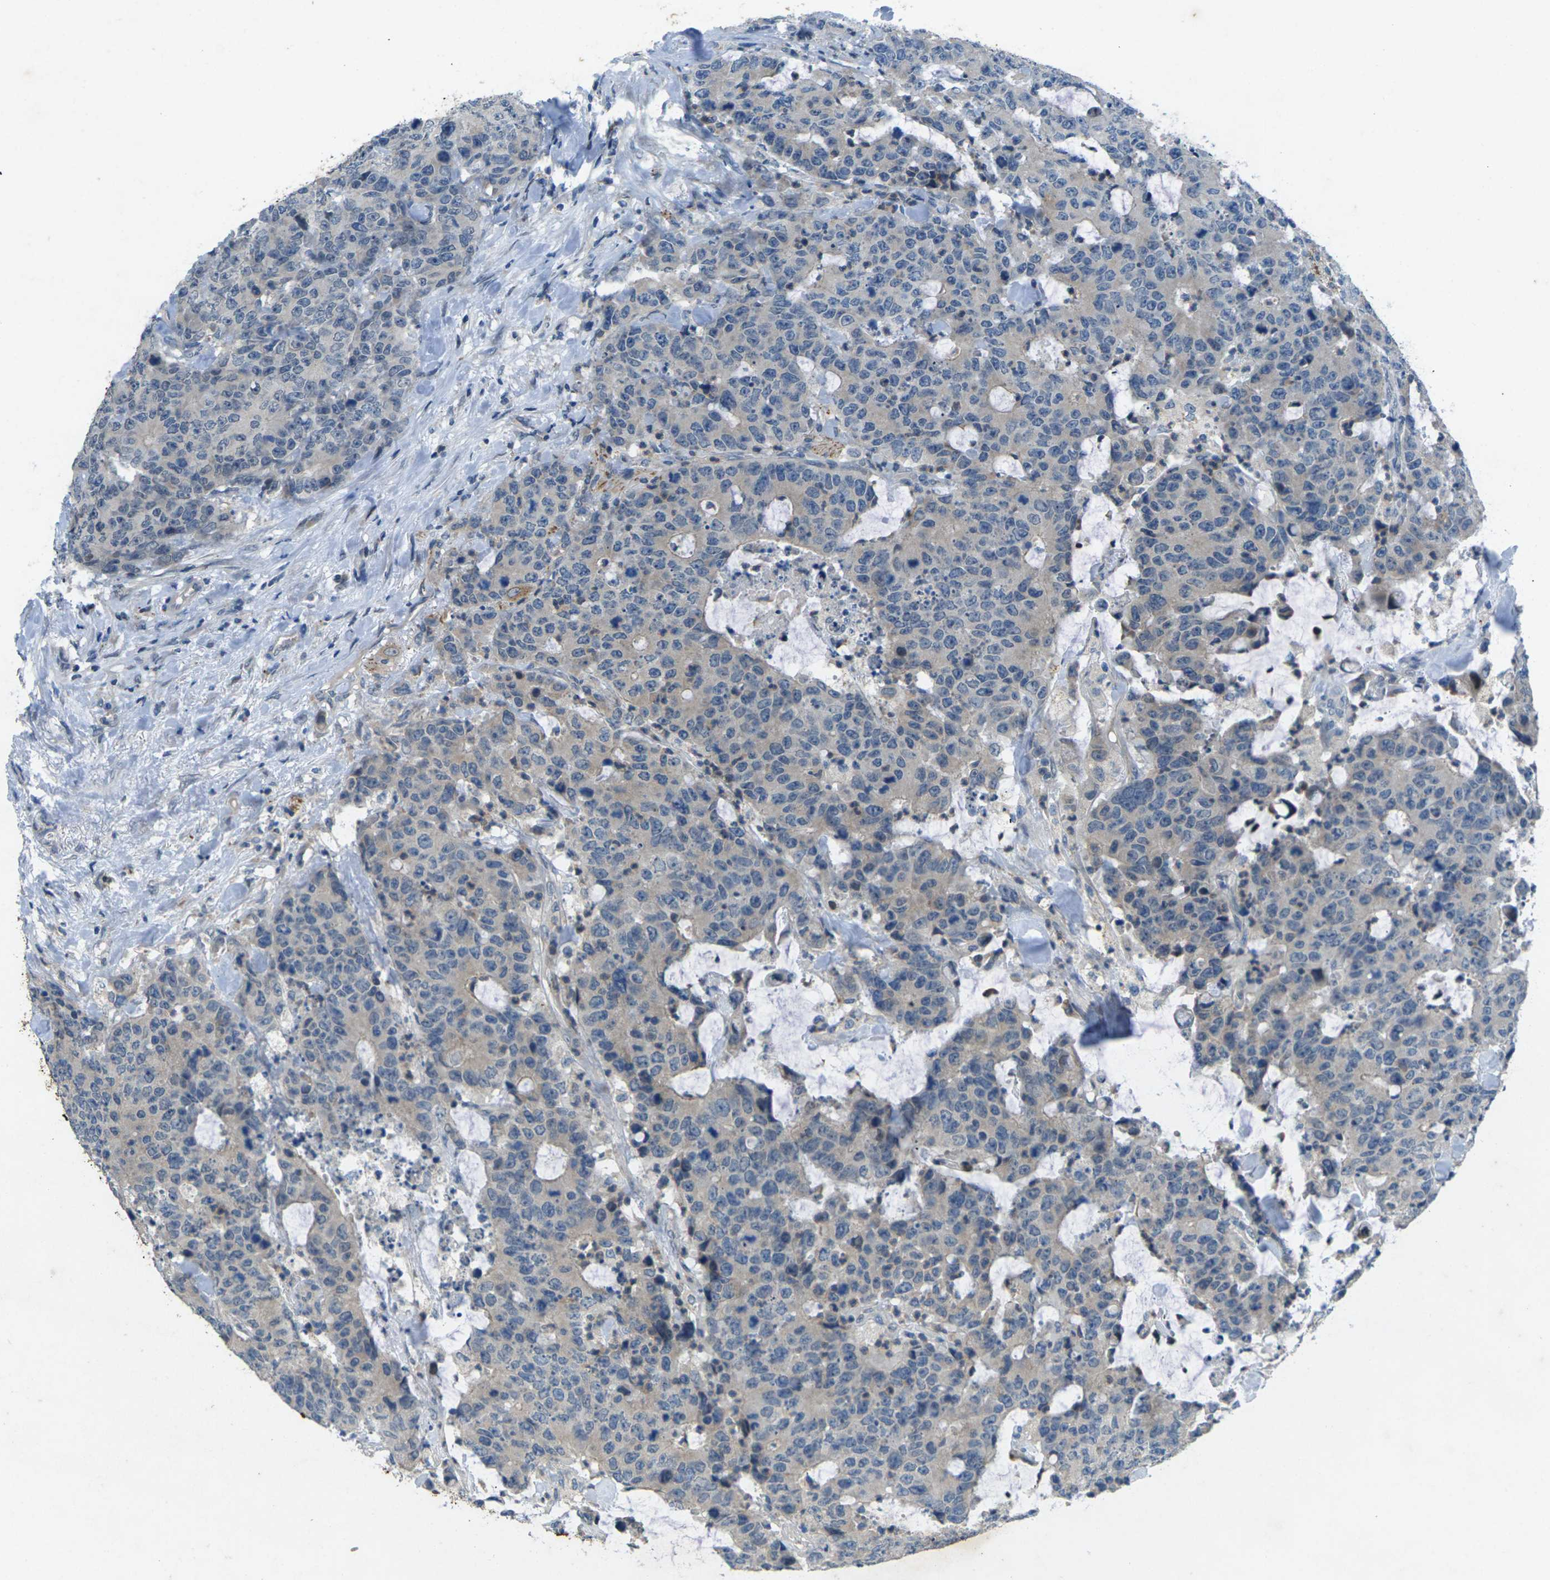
{"staining": {"intensity": "weak", "quantity": "25%-75%", "location": "cytoplasmic/membranous"}, "tissue": "colorectal cancer", "cell_type": "Tumor cells", "image_type": "cancer", "snomed": [{"axis": "morphology", "description": "Adenocarcinoma, NOS"}, {"axis": "topography", "description": "Colon"}], "caption": "Protein expression analysis of human colorectal adenocarcinoma reveals weak cytoplasmic/membranous positivity in approximately 25%-75% of tumor cells.", "gene": "SIGLEC14", "patient": {"sex": "female", "age": 86}}